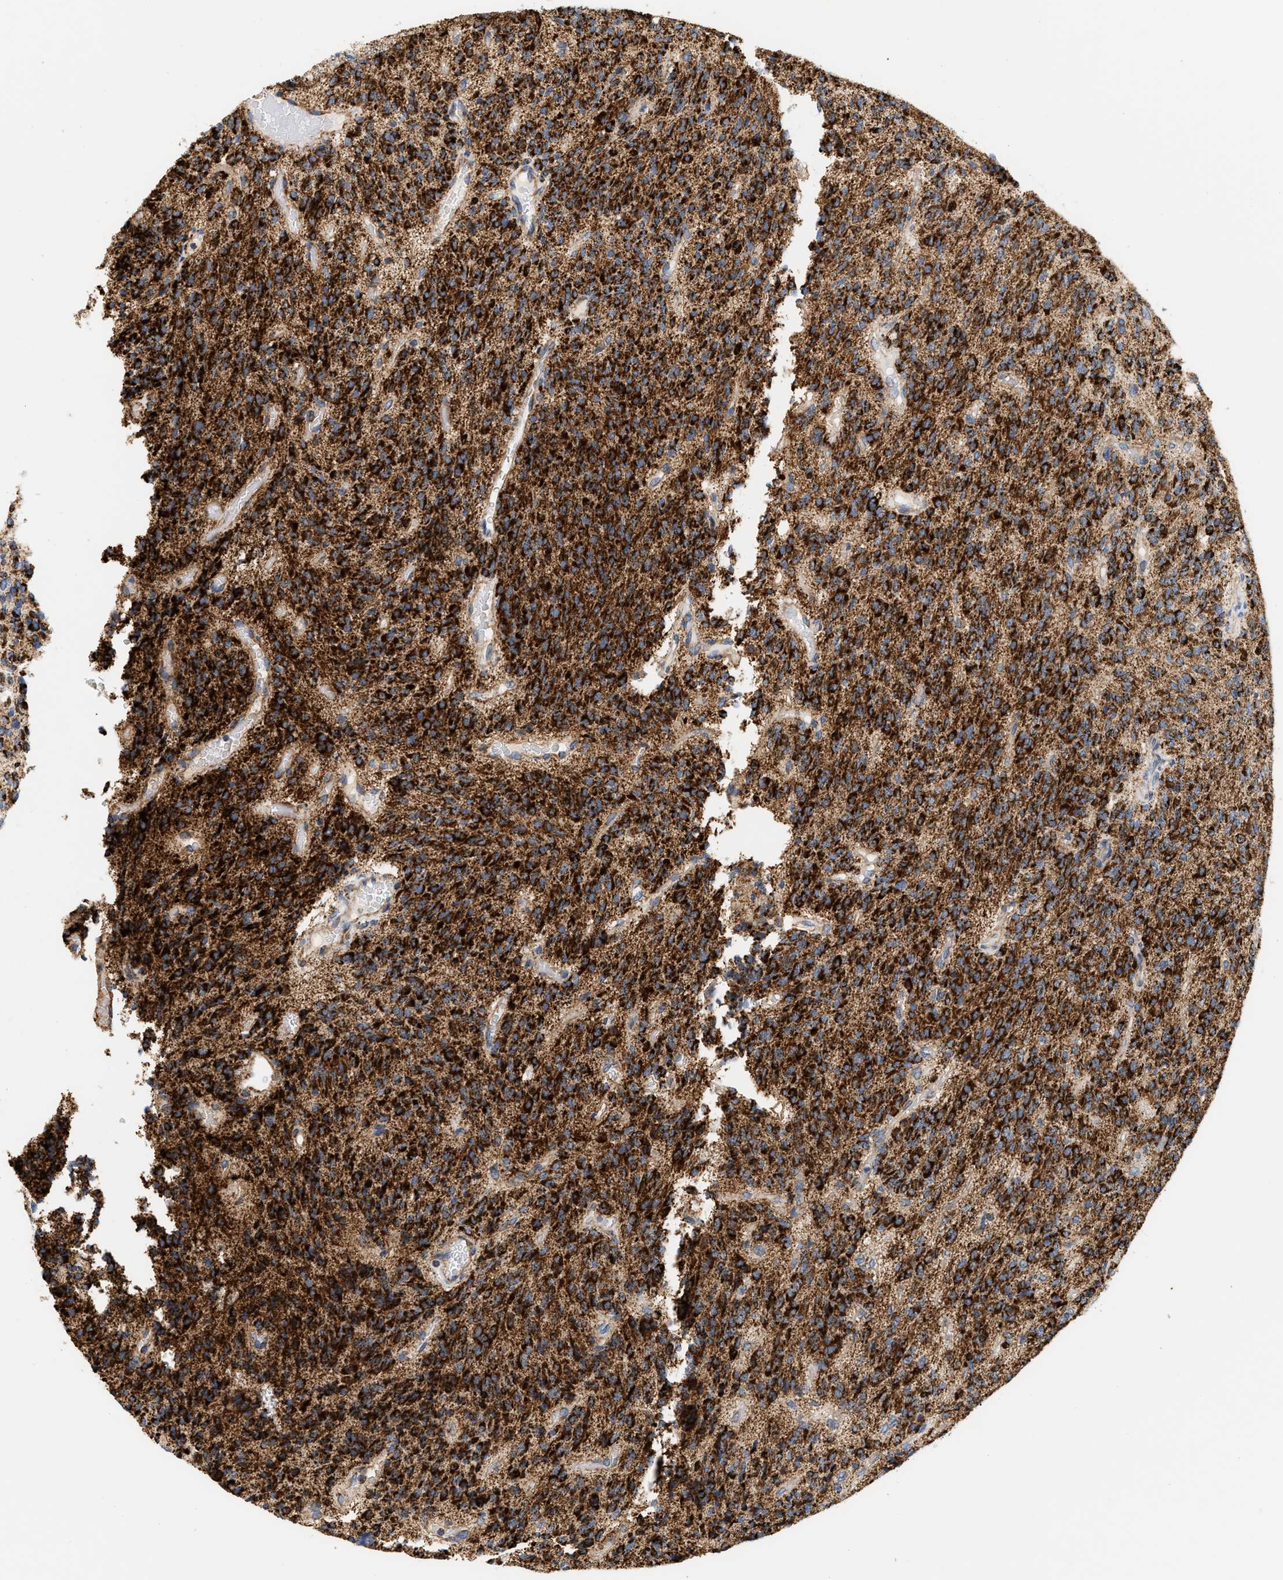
{"staining": {"intensity": "strong", "quantity": ">75%", "location": "cytoplasmic/membranous"}, "tissue": "glioma", "cell_type": "Tumor cells", "image_type": "cancer", "snomed": [{"axis": "morphology", "description": "Glioma, malignant, High grade"}, {"axis": "topography", "description": "Brain"}], "caption": "Immunohistochemical staining of glioma displays strong cytoplasmic/membranous protein positivity in about >75% of tumor cells.", "gene": "SHMT2", "patient": {"sex": "male", "age": 34}}